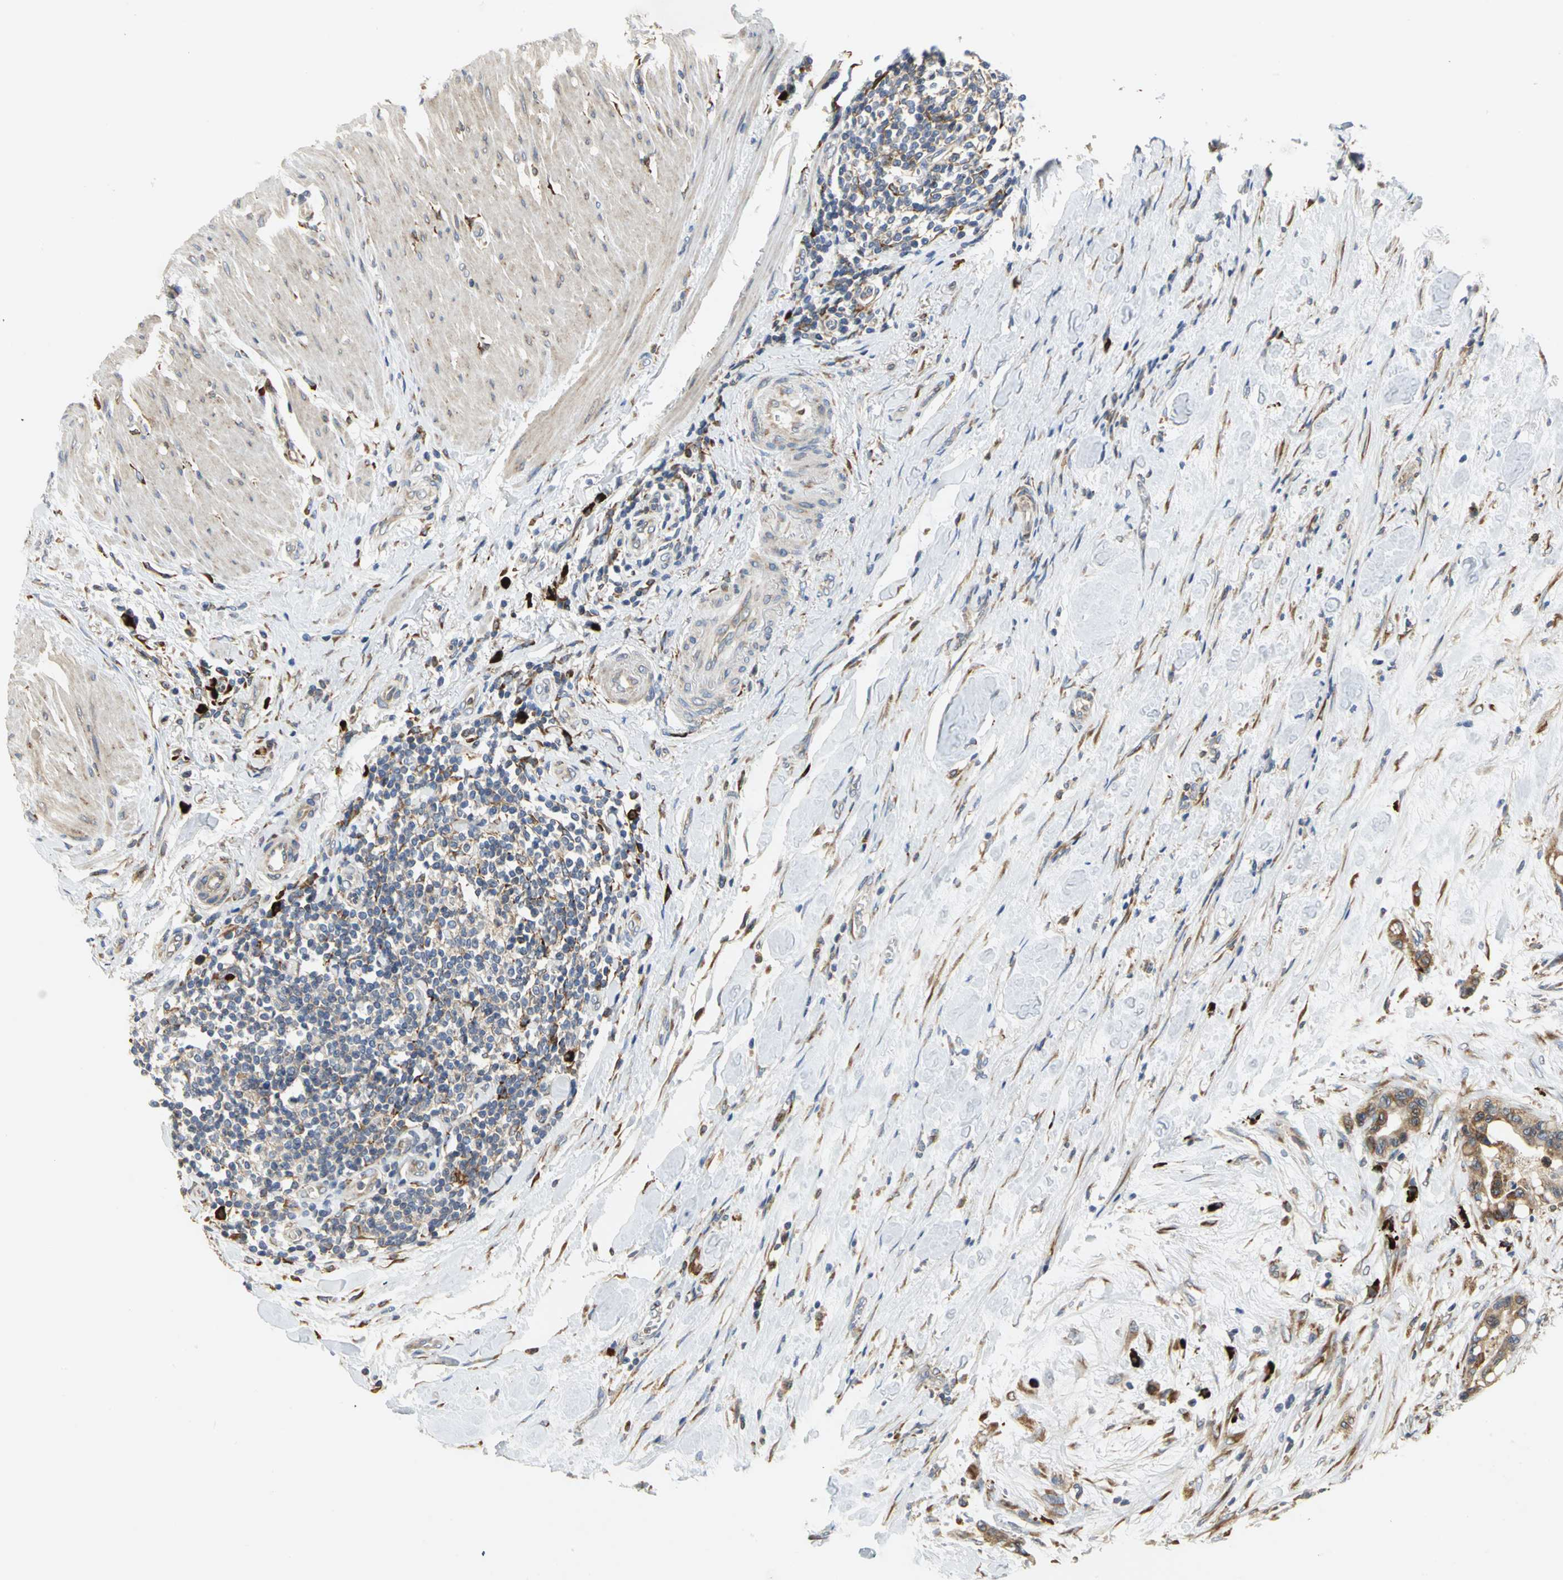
{"staining": {"intensity": "moderate", "quantity": ">75%", "location": "cytoplasmic/membranous"}, "tissue": "colorectal cancer", "cell_type": "Tumor cells", "image_type": "cancer", "snomed": [{"axis": "morphology", "description": "Adenocarcinoma, NOS"}, {"axis": "topography", "description": "Colon"}], "caption": "Colorectal adenocarcinoma tissue shows moderate cytoplasmic/membranous staining in about >75% of tumor cells", "gene": "SDF2L1", "patient": {"sex": "male", "age": 82}}